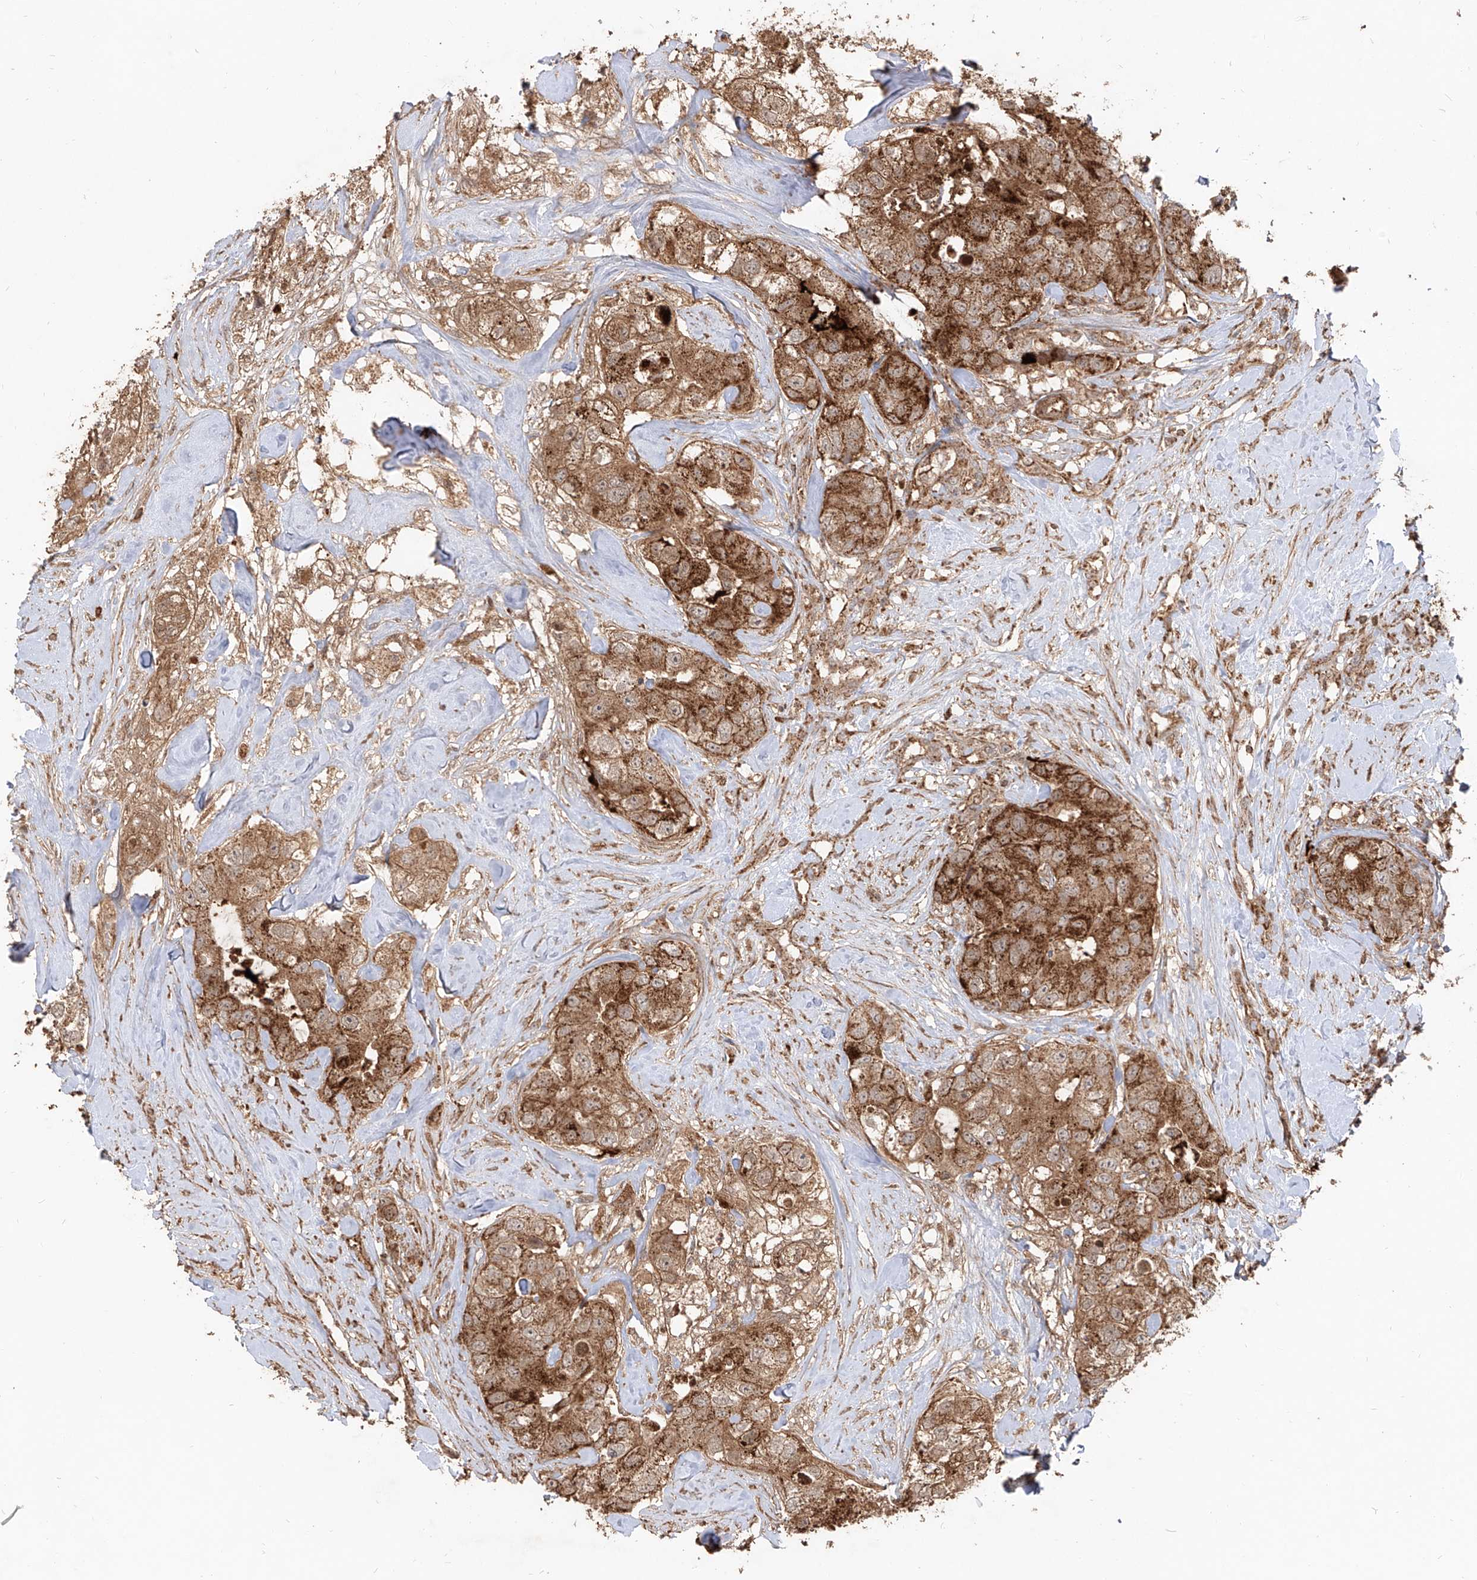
{"staining": {"intensity": "strong", "quantity": ">75%", "location": "cytoplasmic/membranous"}, "tissue": "breast cancer", "cell_type": "Tumor cells", "image_type": "cancer", "snomed": [{"axis": "morphology", "description": "Duct carcinoma"}, {"axis": "topography", "description": "Breast"}], "caption": "IHC (DAB (3,3'-diaminobenzidine)) staining of human breast cancer (intraductal carcinoma) exhibits strong cytoplasmic/membranous protein staining in about >75% of tumor cells.", "gene": "AIM2", "patient": {"sex": "female", "age": 62}}